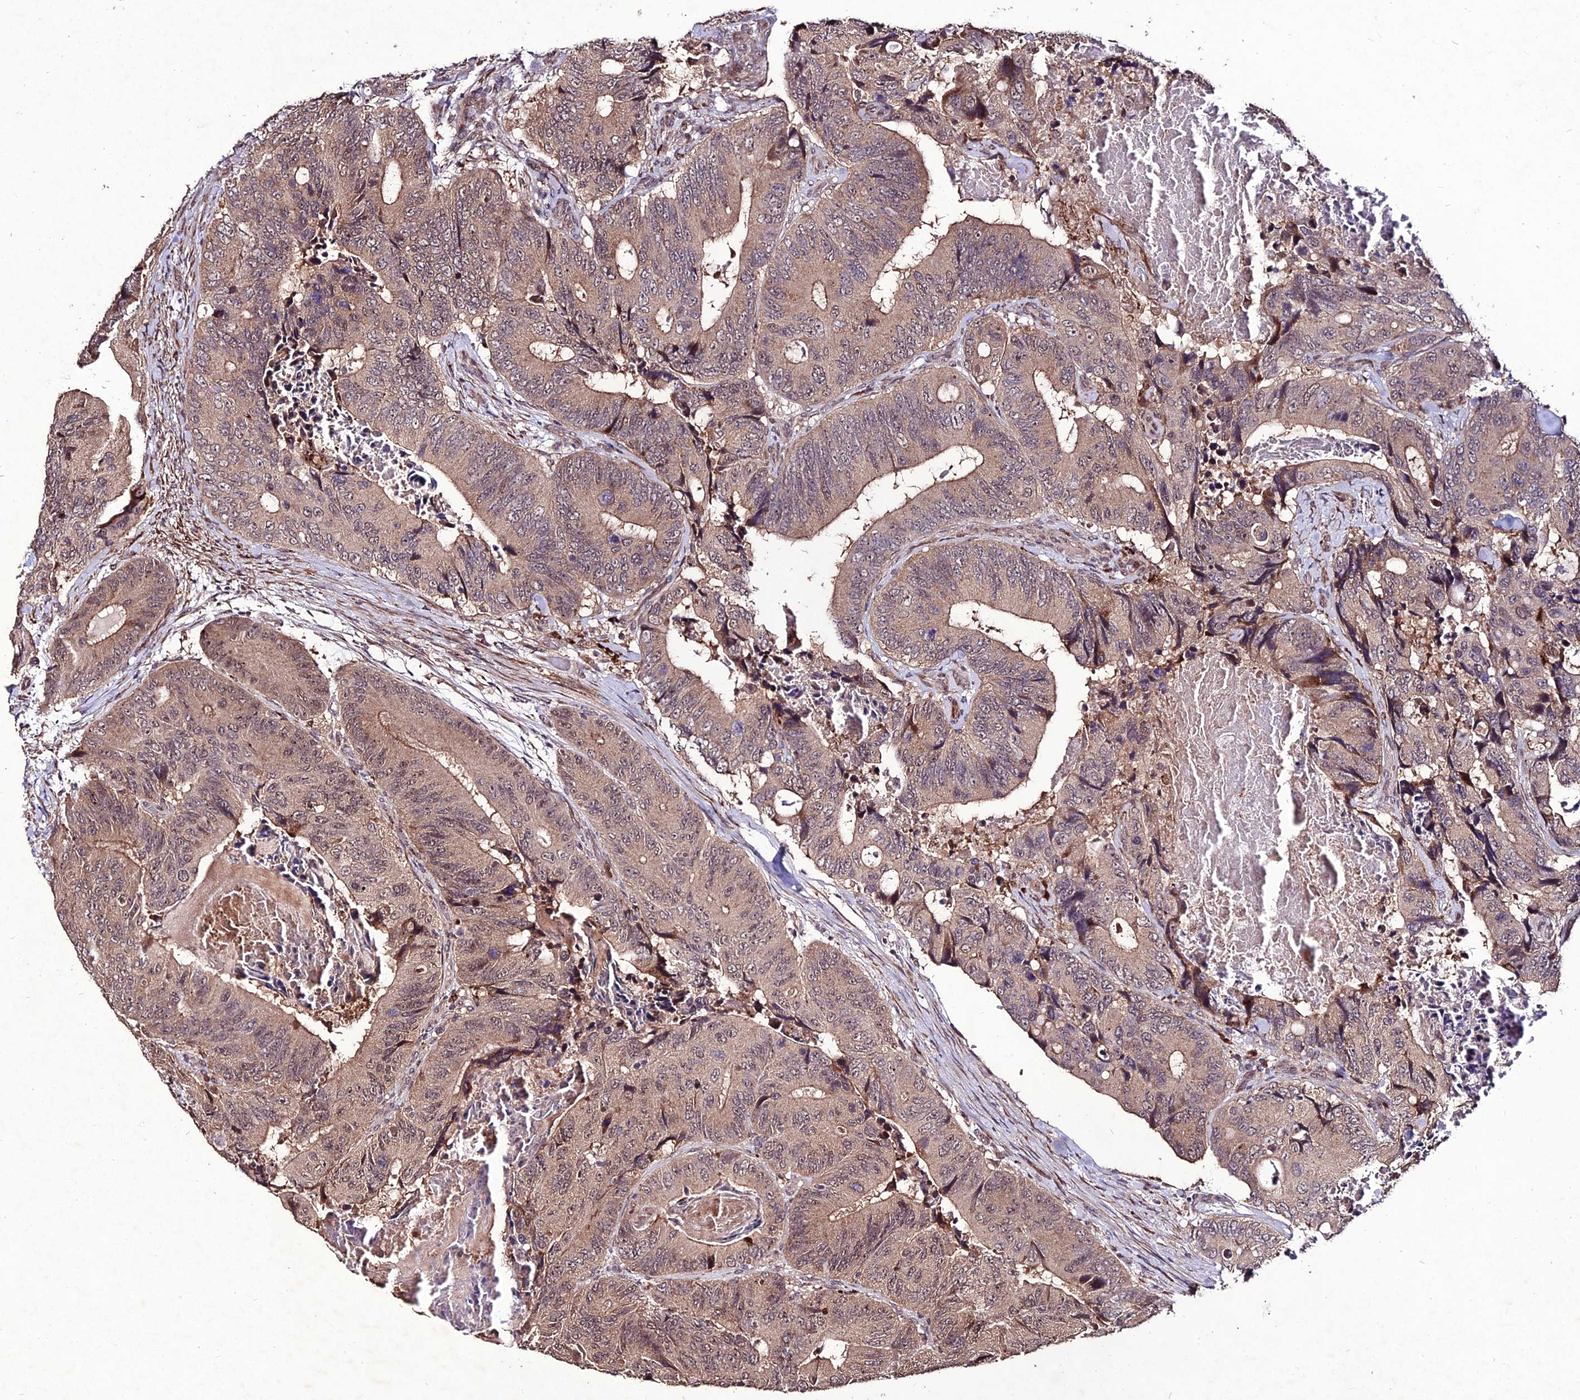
{"staining": {"intensity": "moderate", "quantity": ">75%", "location": "cytoplasmic/membranous,nuclear"}, "tissue": "colorectal cancer", "cell_type": "Tumor cells", "image_type": "cancer", "snomed": [{"axis": "morphology", "description": "Adenocarcinoma, NOS"}, {"axis": "topography", "description": "Colon"}], "caption": "The histopathology image exhibits a brown stain indicating the presence of a protein in the cytoplasmic/membranous and nuclear of tumor cells in adenocarcinoma (colorectal). (Stains: DAB (3,3'-diaminobenzidine) in brown, nuclei in blue, Microscopy: brightfield microscopy at high magnification).", "gene": "ZNF766", "patient": {"sex": "male", "age": 84}}